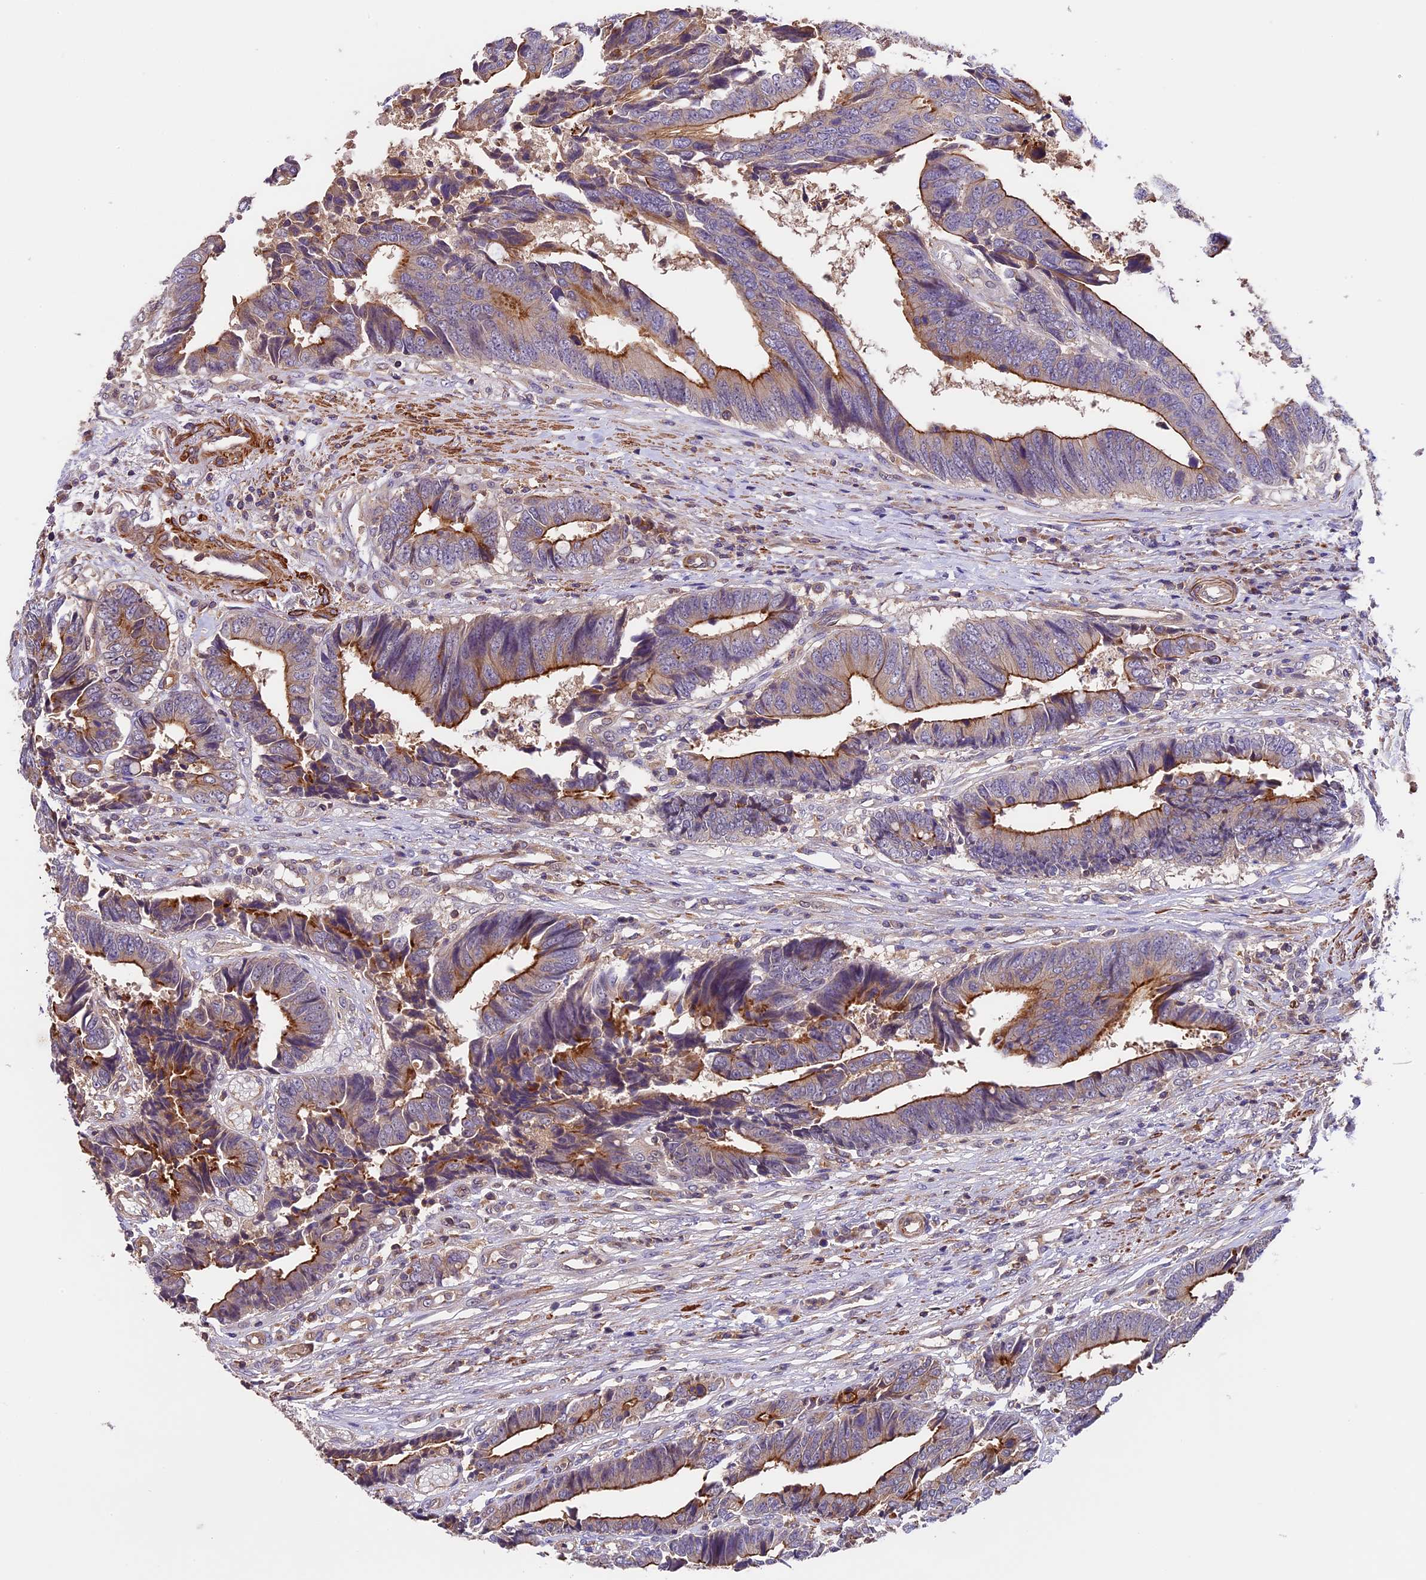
{"staining": {"intensity": "strong", "quantity": "25%-75%", "location": "cytoplasmic/membranous"}, "tissue": "colorectal cancer", "cell_type": "Tumor cells", "image_type": "cancer", "snomed": [{"axis": "morphology", "description": "Adenocarcinoma, NOS"}, {"axis": "topography", "description": "Rectum"}], "caption": "High-magnification brightfield microscopy of colorectal cancer (adenocarcinoma) stained with DAB (brown) and counterstained with hematoxylin (blue). tumor cells exhibit strong cytoplasmic/membranous staining is seen in approximately25%-75% of cells.", "gene": "TBC1D1", "patient": {"sex": "male", "age": 84}}